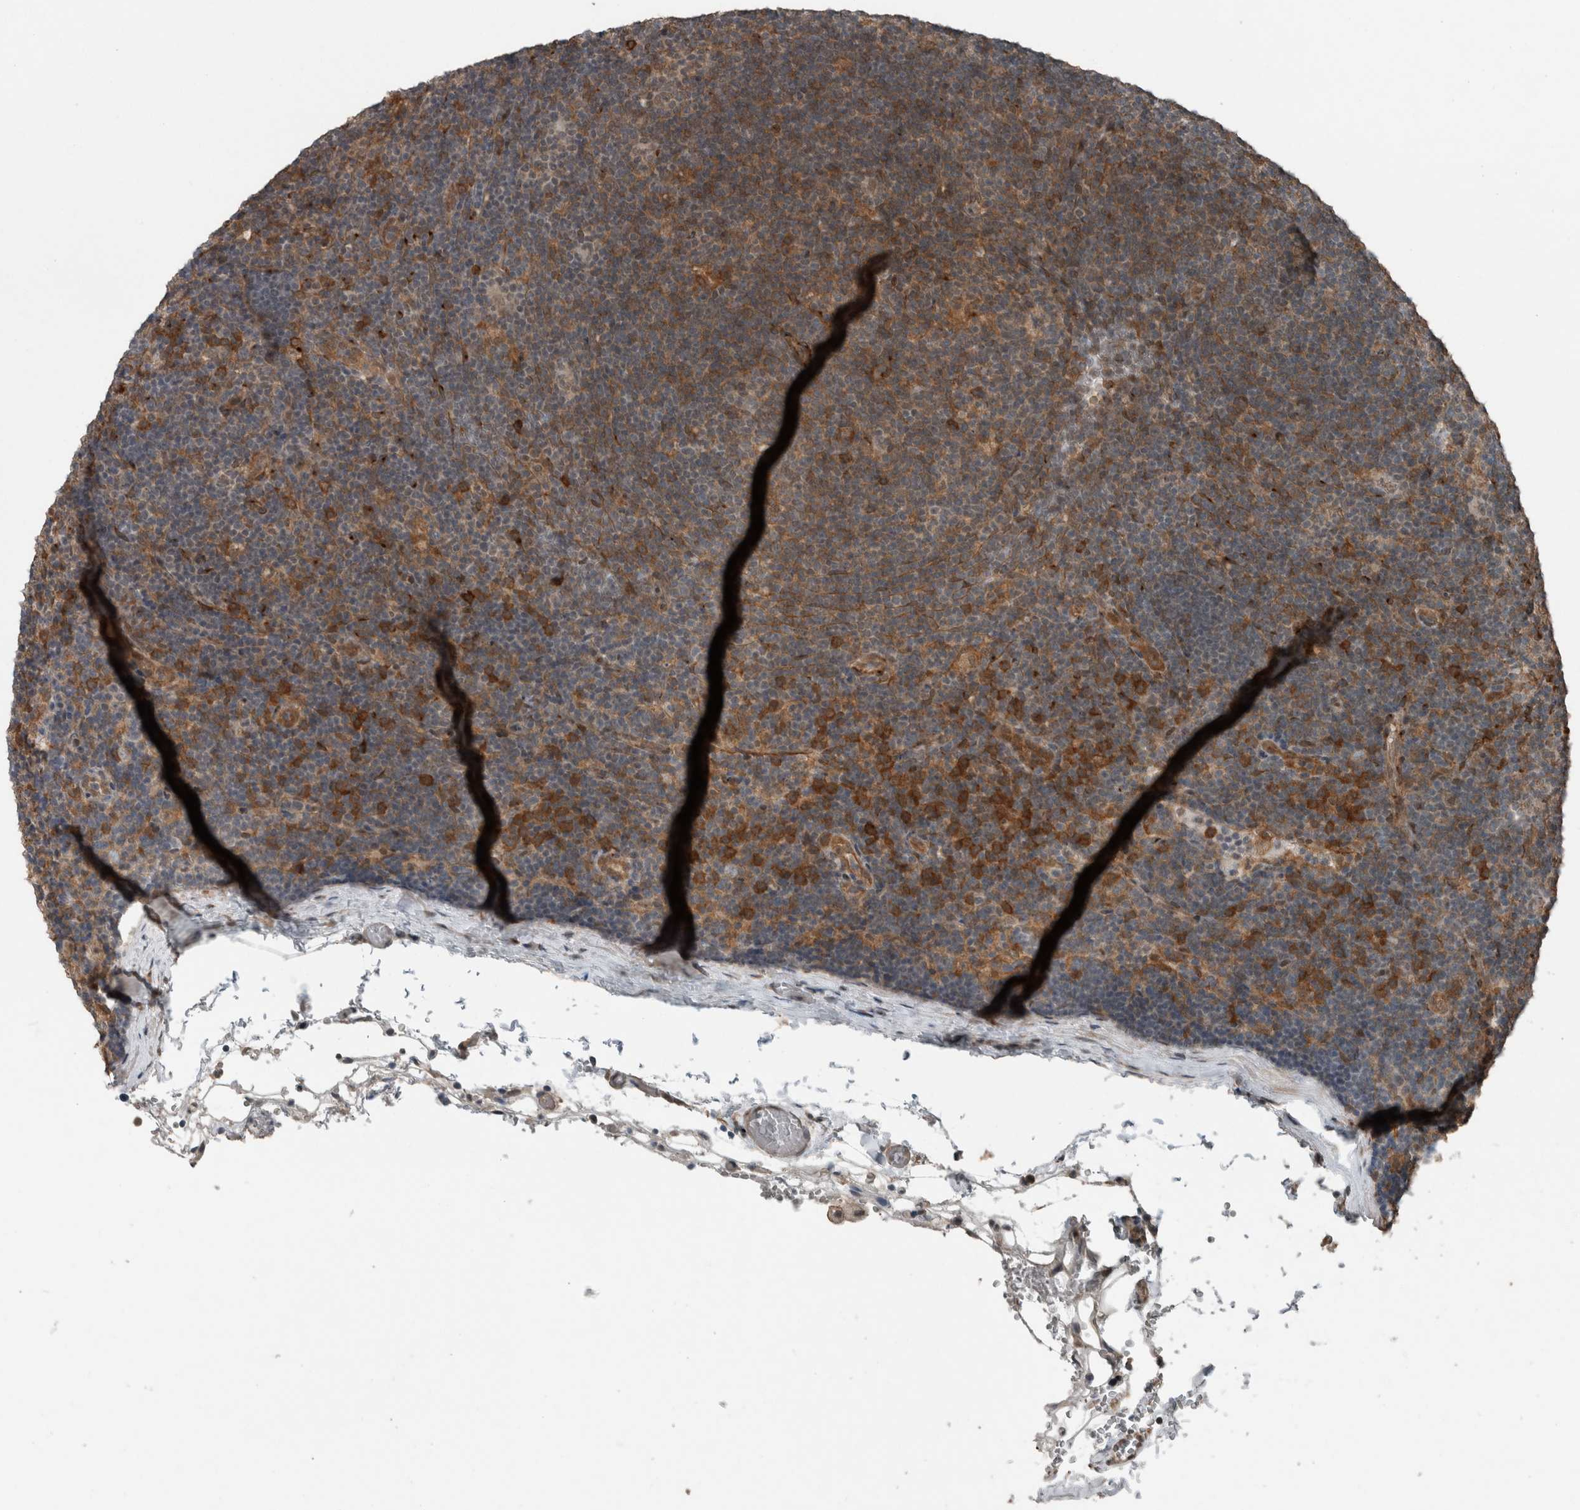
{"staining": {"intensity": "moderate", "quantity": ">75%", "location": "cytoplasmic/membranous"}, "tissue": "lymphoma", "cell_type": "Tumor cells", "image_type": "cancer", "snomed": [{"axis": "morphology", "description": "Hodgkin's disease, NOS"}, {"axis": "topography", "description": "Lymph node"}], "caption": "High-power microscopy captured an immunohistochemistry image of lymphoma, revealing moderate cytoplasmic/membranous expression in approximately >75% of tumor cells.", "gene": "MYO1E", "patient": {"sex": "female", "age": 57}}